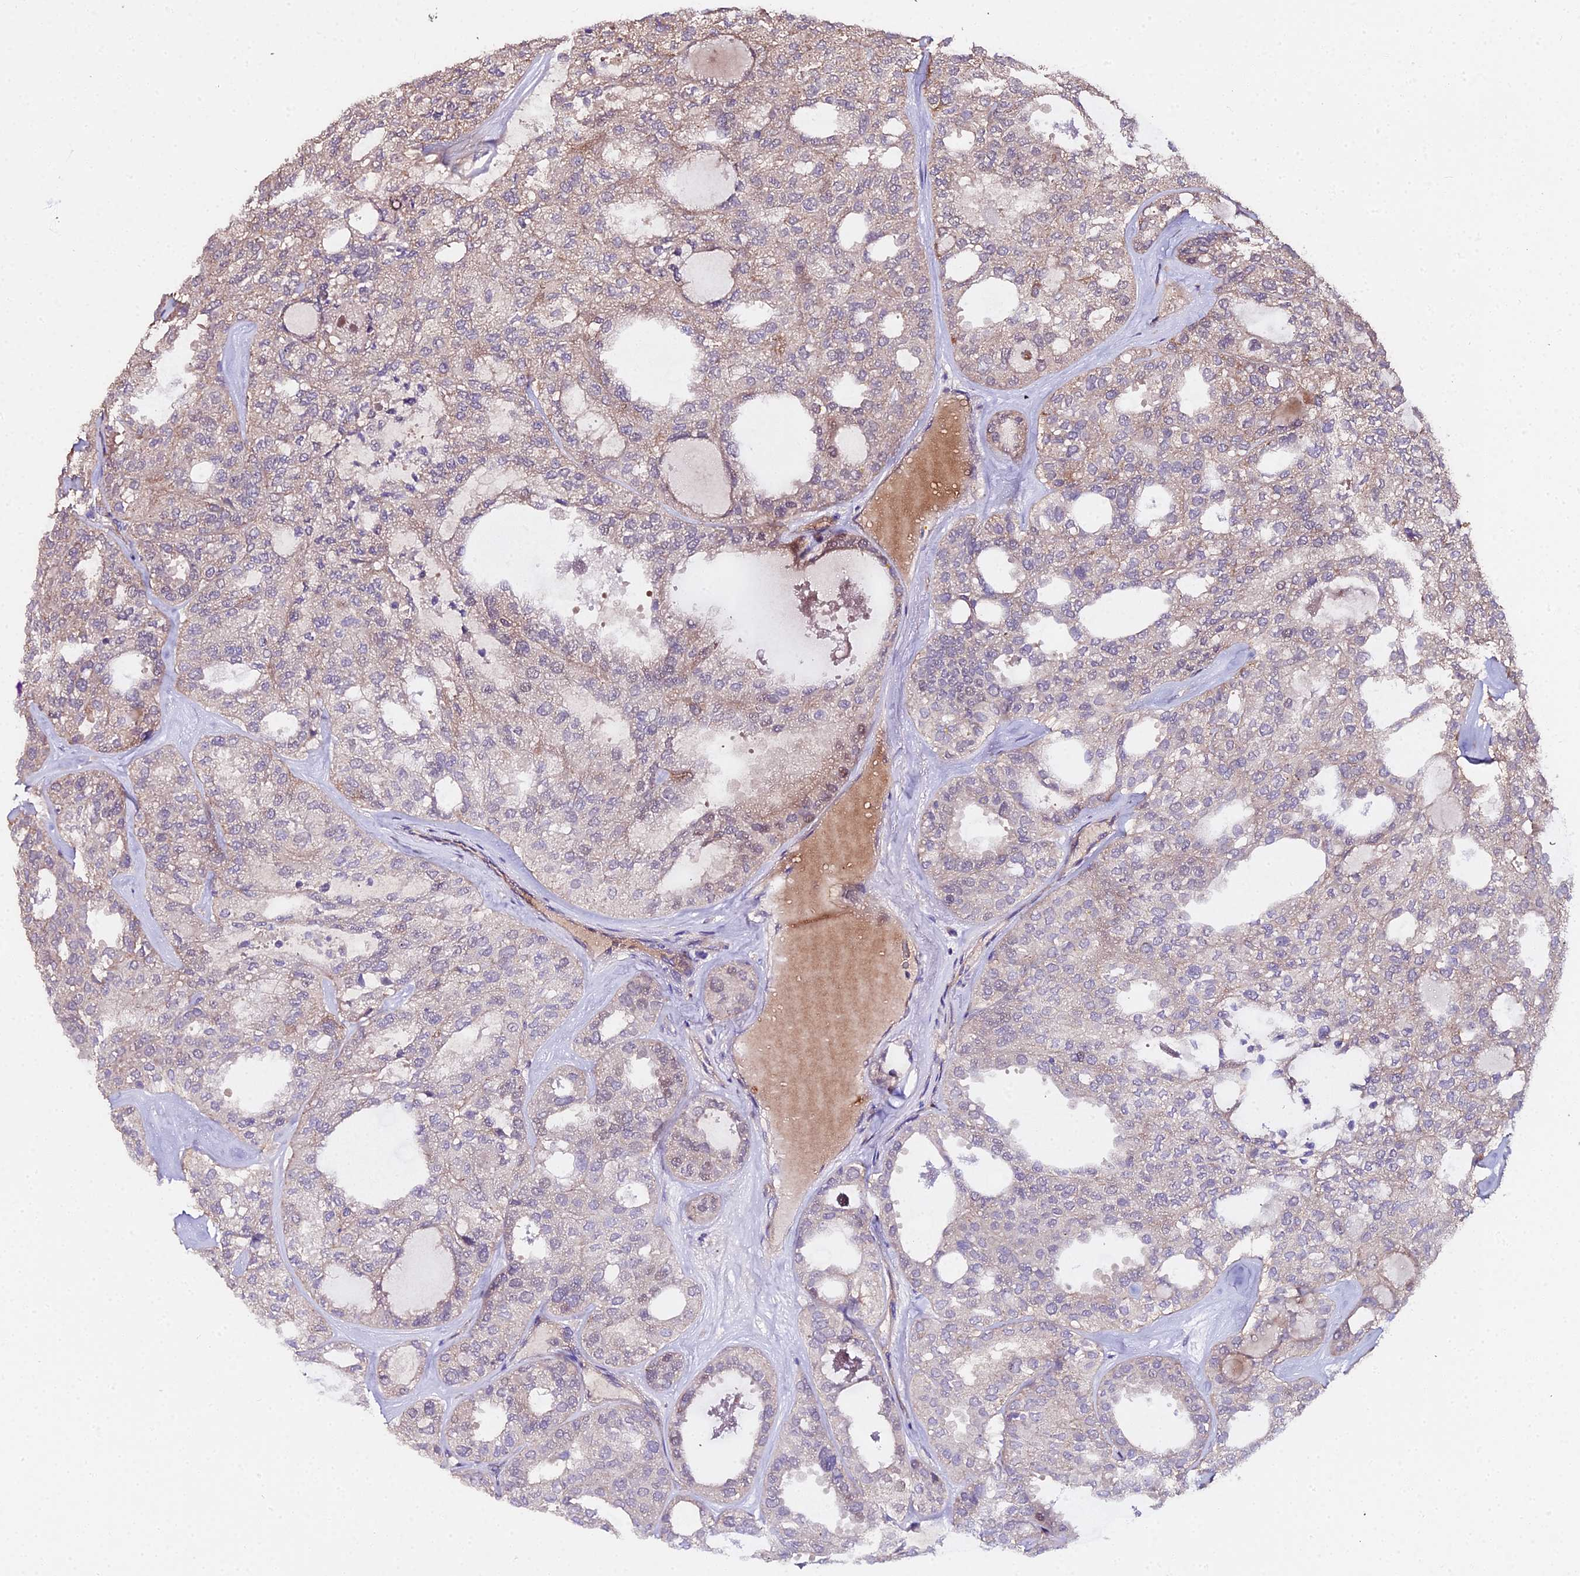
{"staining": {"intensity": "weak", "quantity": "25%-75%", "location": "cytoplasmic/membranous"}, "tissue": "thyroid cancer", "cell_type": "Tumor cells", "image_type": "cancer", "snomed": [{"axis": "morphology", "description": "Follicular adenoma carcinoma, NOS"}, {"axis": "topography", "description": "Thyroid gland"}], "caption": "A low amount of weak cytoplasmic/membranous staining is present in approximately 25%-75% of tumor cells in thyroid cancer (follicular adenoma carcinoma) tissue.", "gene": "METTL13", "patient": {"sex": "male", "age": 75}}